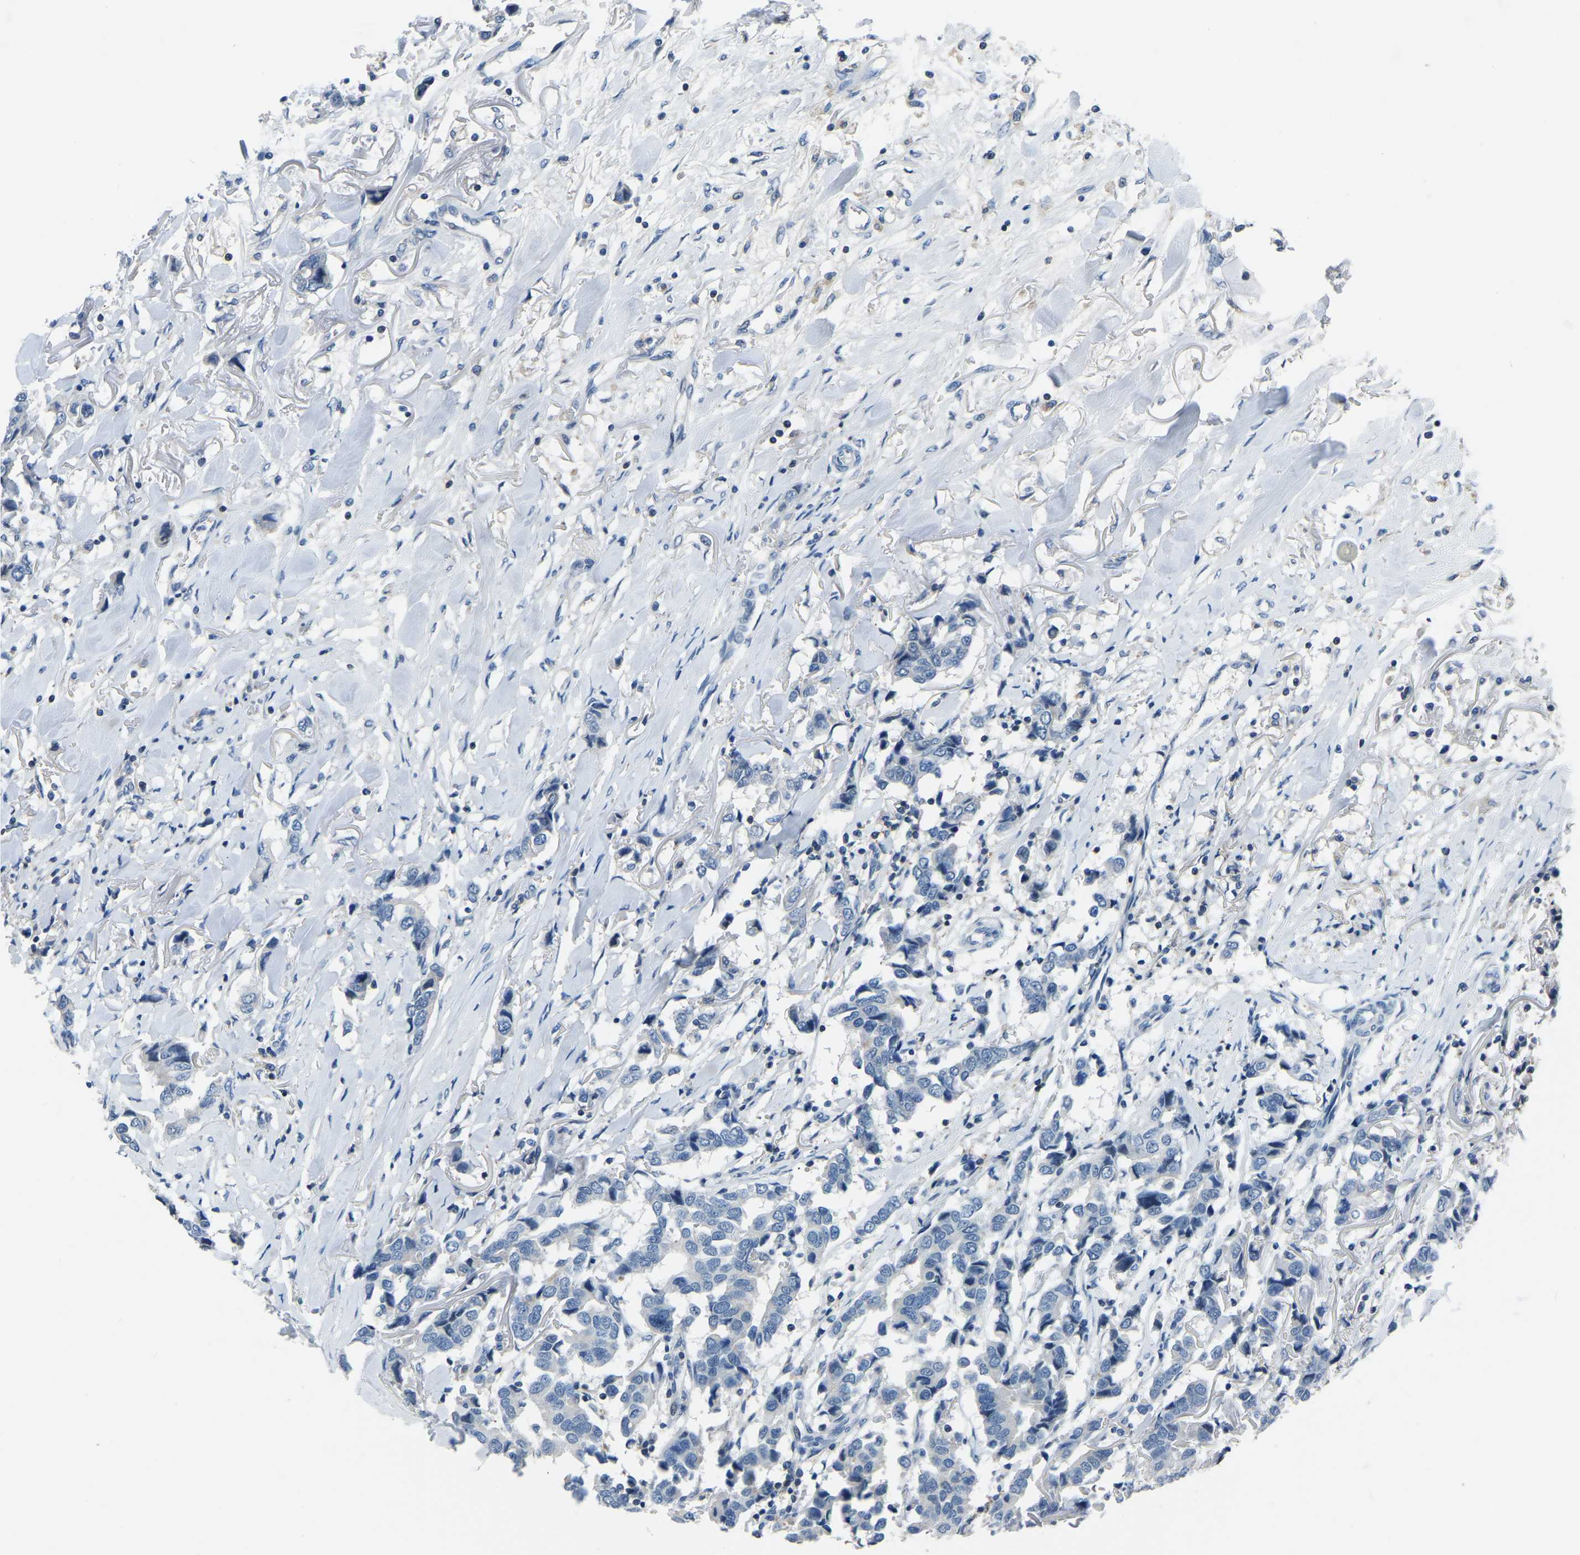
{"staining": {"intensity": "negative", "quantity": "none", "location": "none"}, "tissue": "breast cancer", "cell_type": "Tumor cells", "image_type": "cancer", "snomed": [{"axis": "morphology", "description": "Duct carcinoma"}, {"axis": "topography", "description": "Breast"}], "caption": "Immunohistochemistry (IHC) histopathology image of human breast cancer stained for a protein (brown), which demonstrates no staining in tumor cells.", "gene": "XIRP1", "patient": {"sex": "female", "age": 80}}